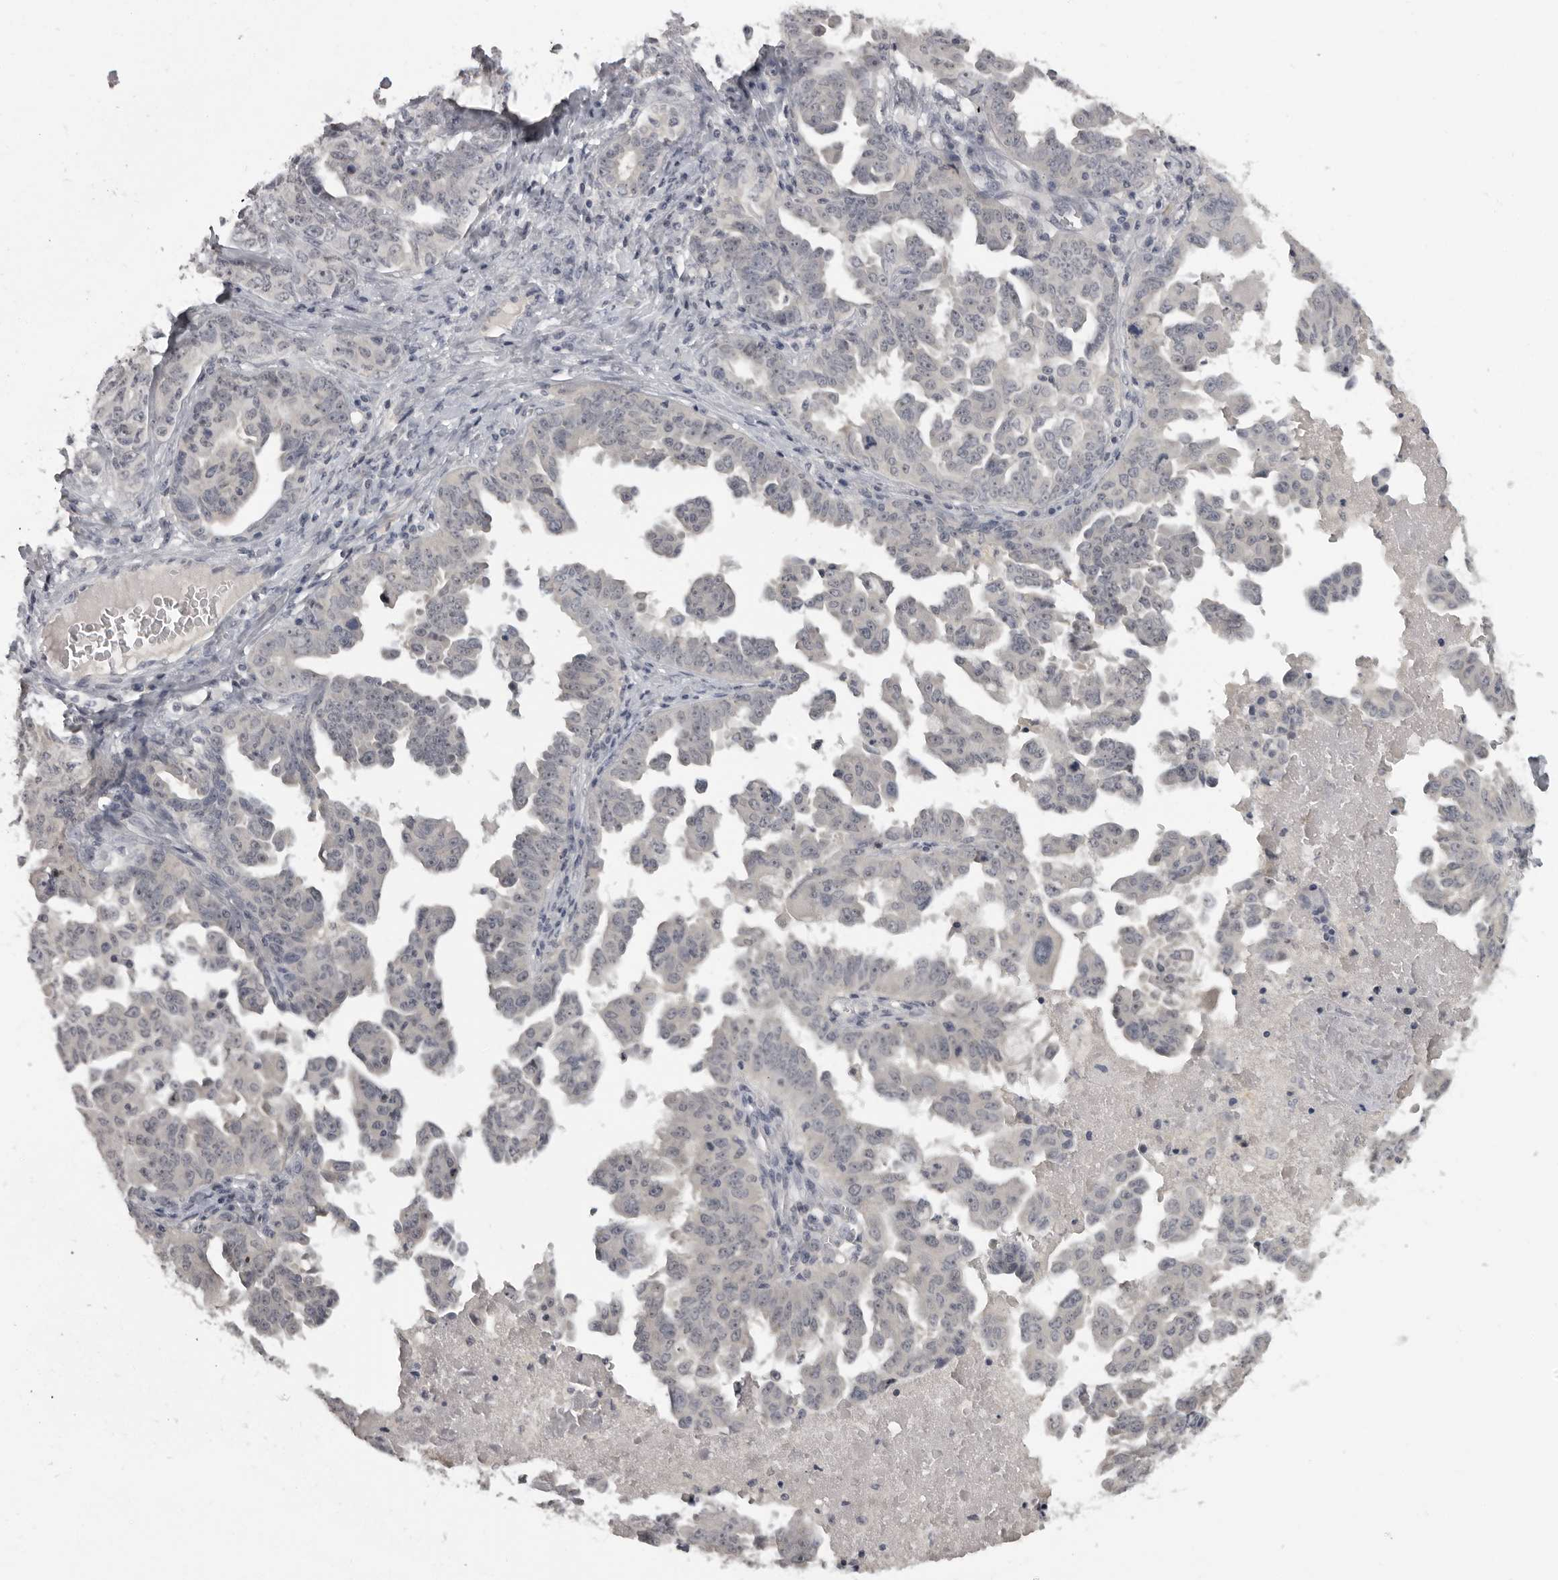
{"staining": {"intensity": "negative", "quantity": "none", "location": "none"}, "tissue": "ovarian cancer", "cell_type": "Tumor cells", "image_type": "cancer", "snomed": [{"axis": "morphology", "description": "Carcinoma, endometroid"}, {"axis": "topography", "description": "Ovary"}], "caption": "This histopathology image is of ovarian cancer stained with immunohistochemistry (IHC) to label a protein in brown with the nuclei are counter-stained blue. There is no positivity in tumor cells.", "gene": "MRTO4", "patient": {"sex": "female", "age": 62}}